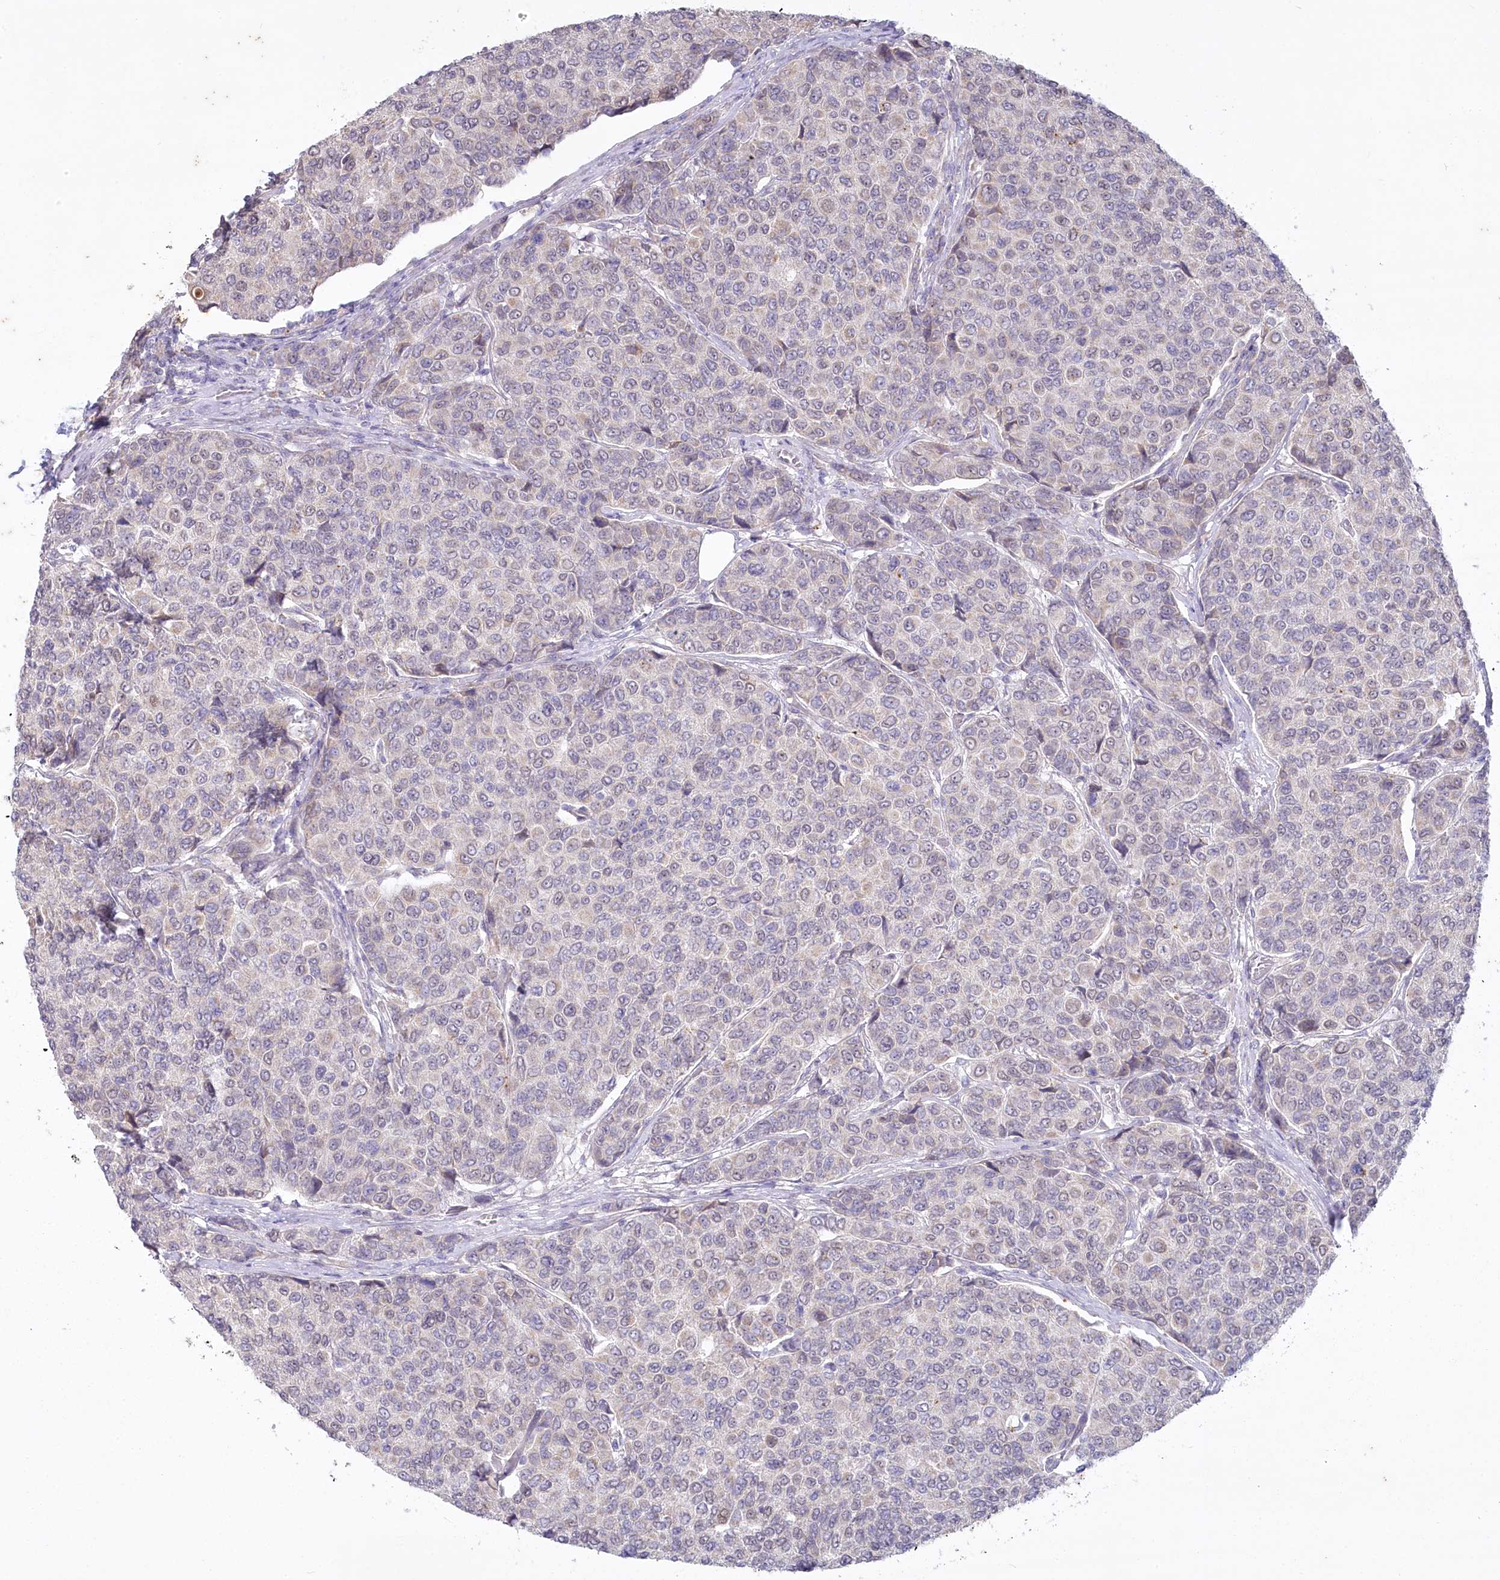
{"staining": {"intensity": "negative", "quantity": "none", "location": "none"}, "tissue": "breast cancer", "cell_type": "Tumor cells", "image_type": "cancer", "snomed": [{"axis": "morphology", "description": "Duct carcinoma"}, {"axis": "topography", "description": "Breast"}], "caption": "Immunohistochemical staining of human breast cancer (invasive ductal carcinoma) displays no significant staining in tumor cells. (Stains: DAB (3,3'-diaminobenzidine) IHC with hematoxylin counter stain, Microscopy: brightfield microscopy at high magnification).", "gene": "ABITRAM", "patient": {"sex": "female", "age": 55}}